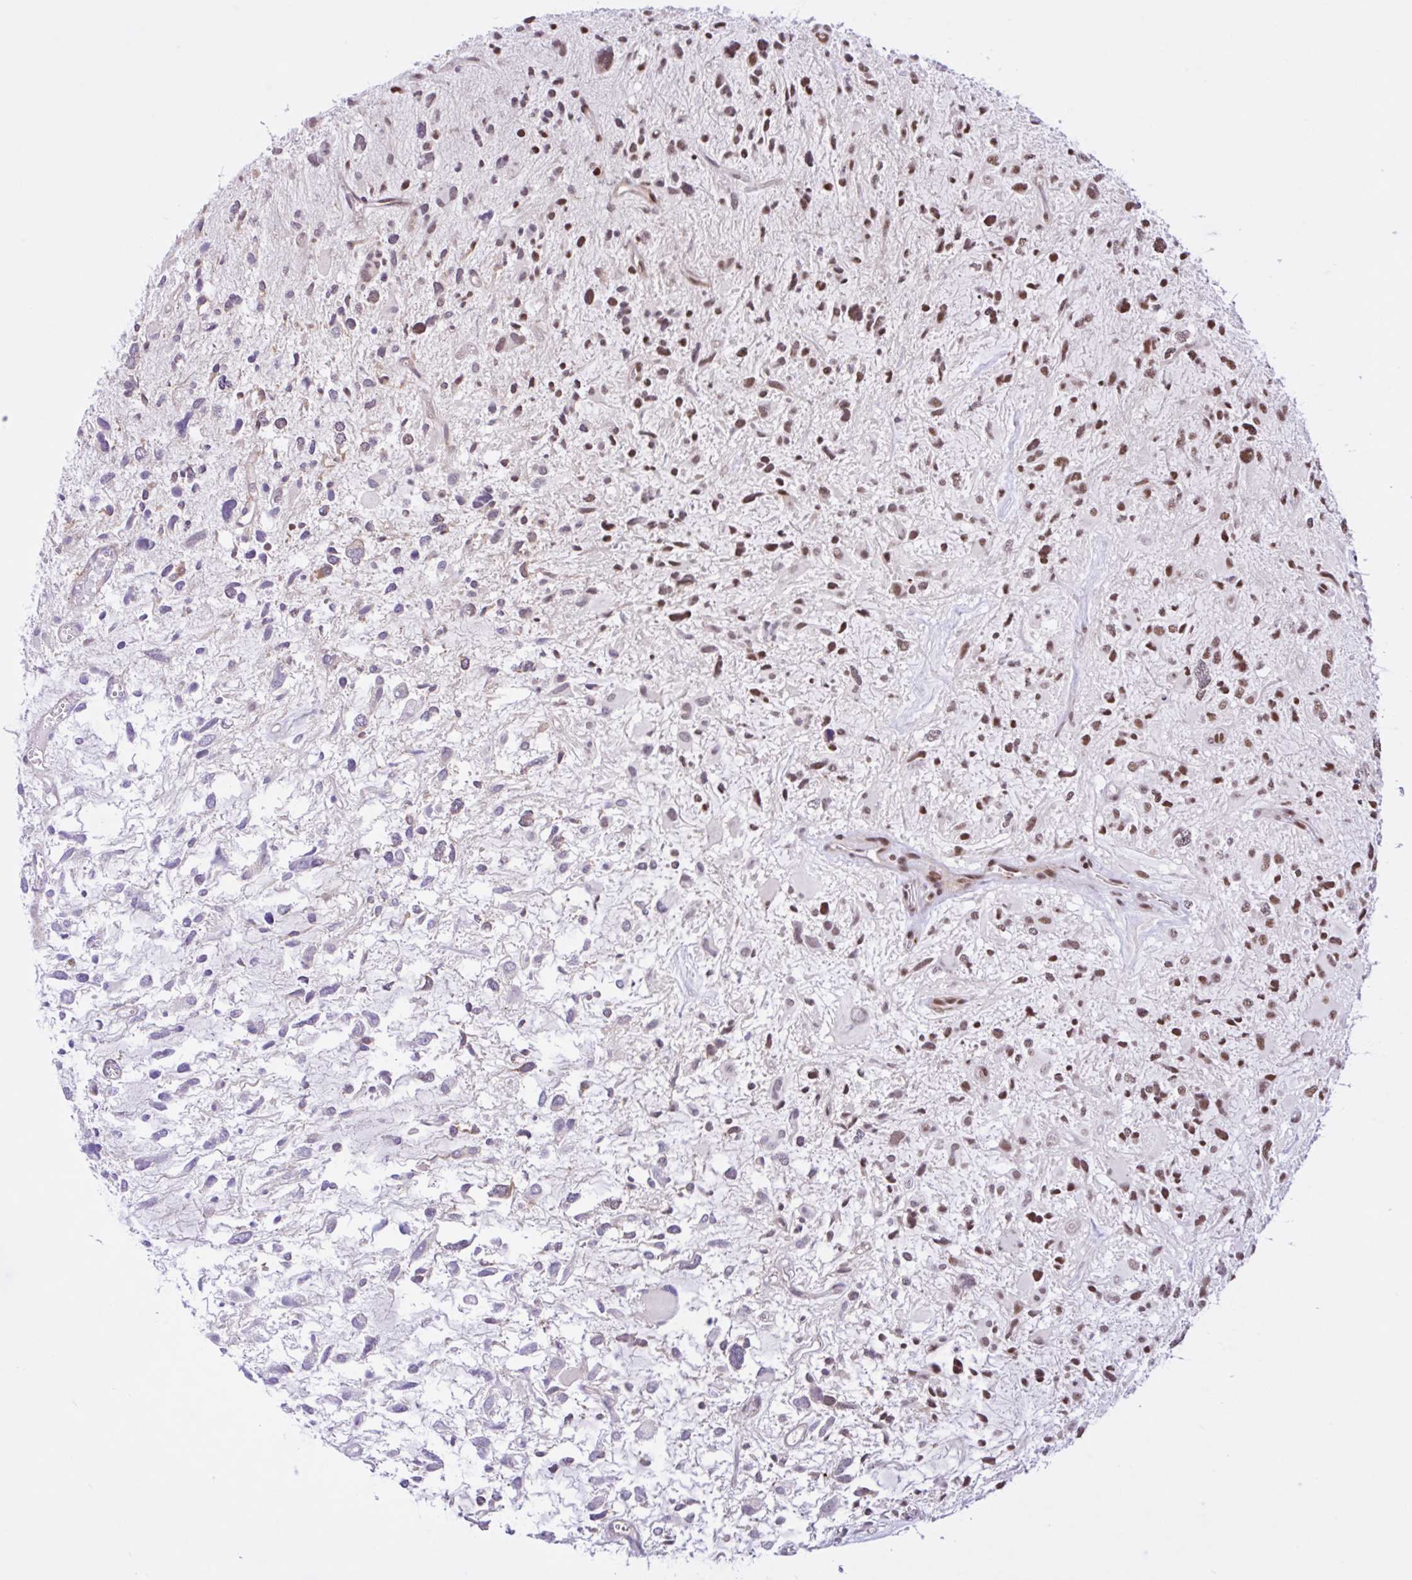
{"staining": {"intensity": "moderate", "quantity": ">75%", "location": "nuclear"}, "tissue": "glioma", "cell_type": "Tumor cells", "image_type": "cancer", "snomed": [{"axis": "morphology", "description": "Glioma, malignant, High grade"}, {"axis": "topography", "description": "Brain"}], "caption": "A brown stain labels moderate nuclear staining of a protein in human high-grade glioma (malignant) tumor cells.", "gene": "CCDC12", "patient": {"sex": "female", "age": 11}}